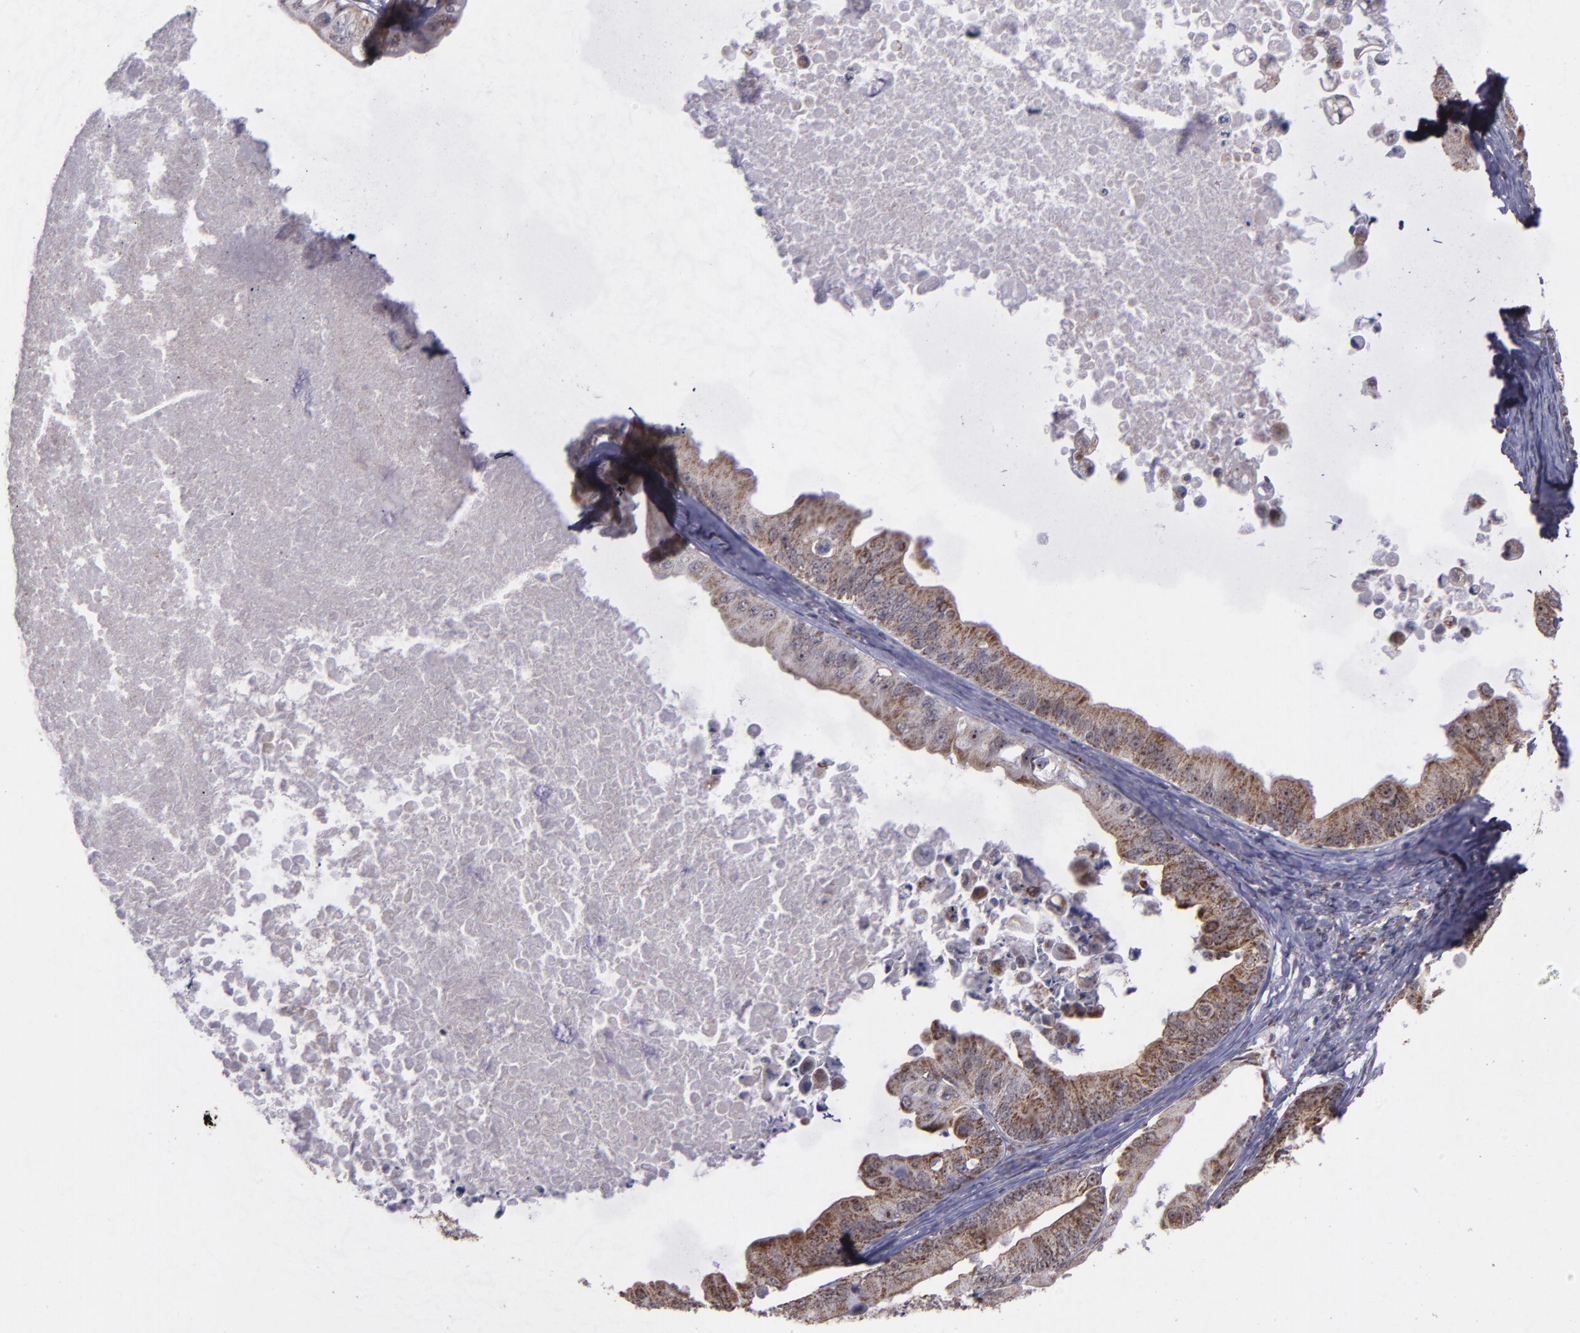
{"staining": {"intensity": "moderate", "quantity": ">75%", "location": "cytoplasmic/membranous"}, "tissue": "ovarian cancer", "cell_type": "Tumor cells", "image_type": "cancer", "snomed": [{"axis": "morphology", "description": "Cystadenocarcinoma, mucinous, NOS"}, {"axis": "topography", "description": "Ovary"}], "caption": "Ovarian cancer stained for a protein exhibits moderate cytoplasmic/membranous positivity in tumor cells.", "gene": "LONP1", "patient": {"sex": "female", "age": 37}}